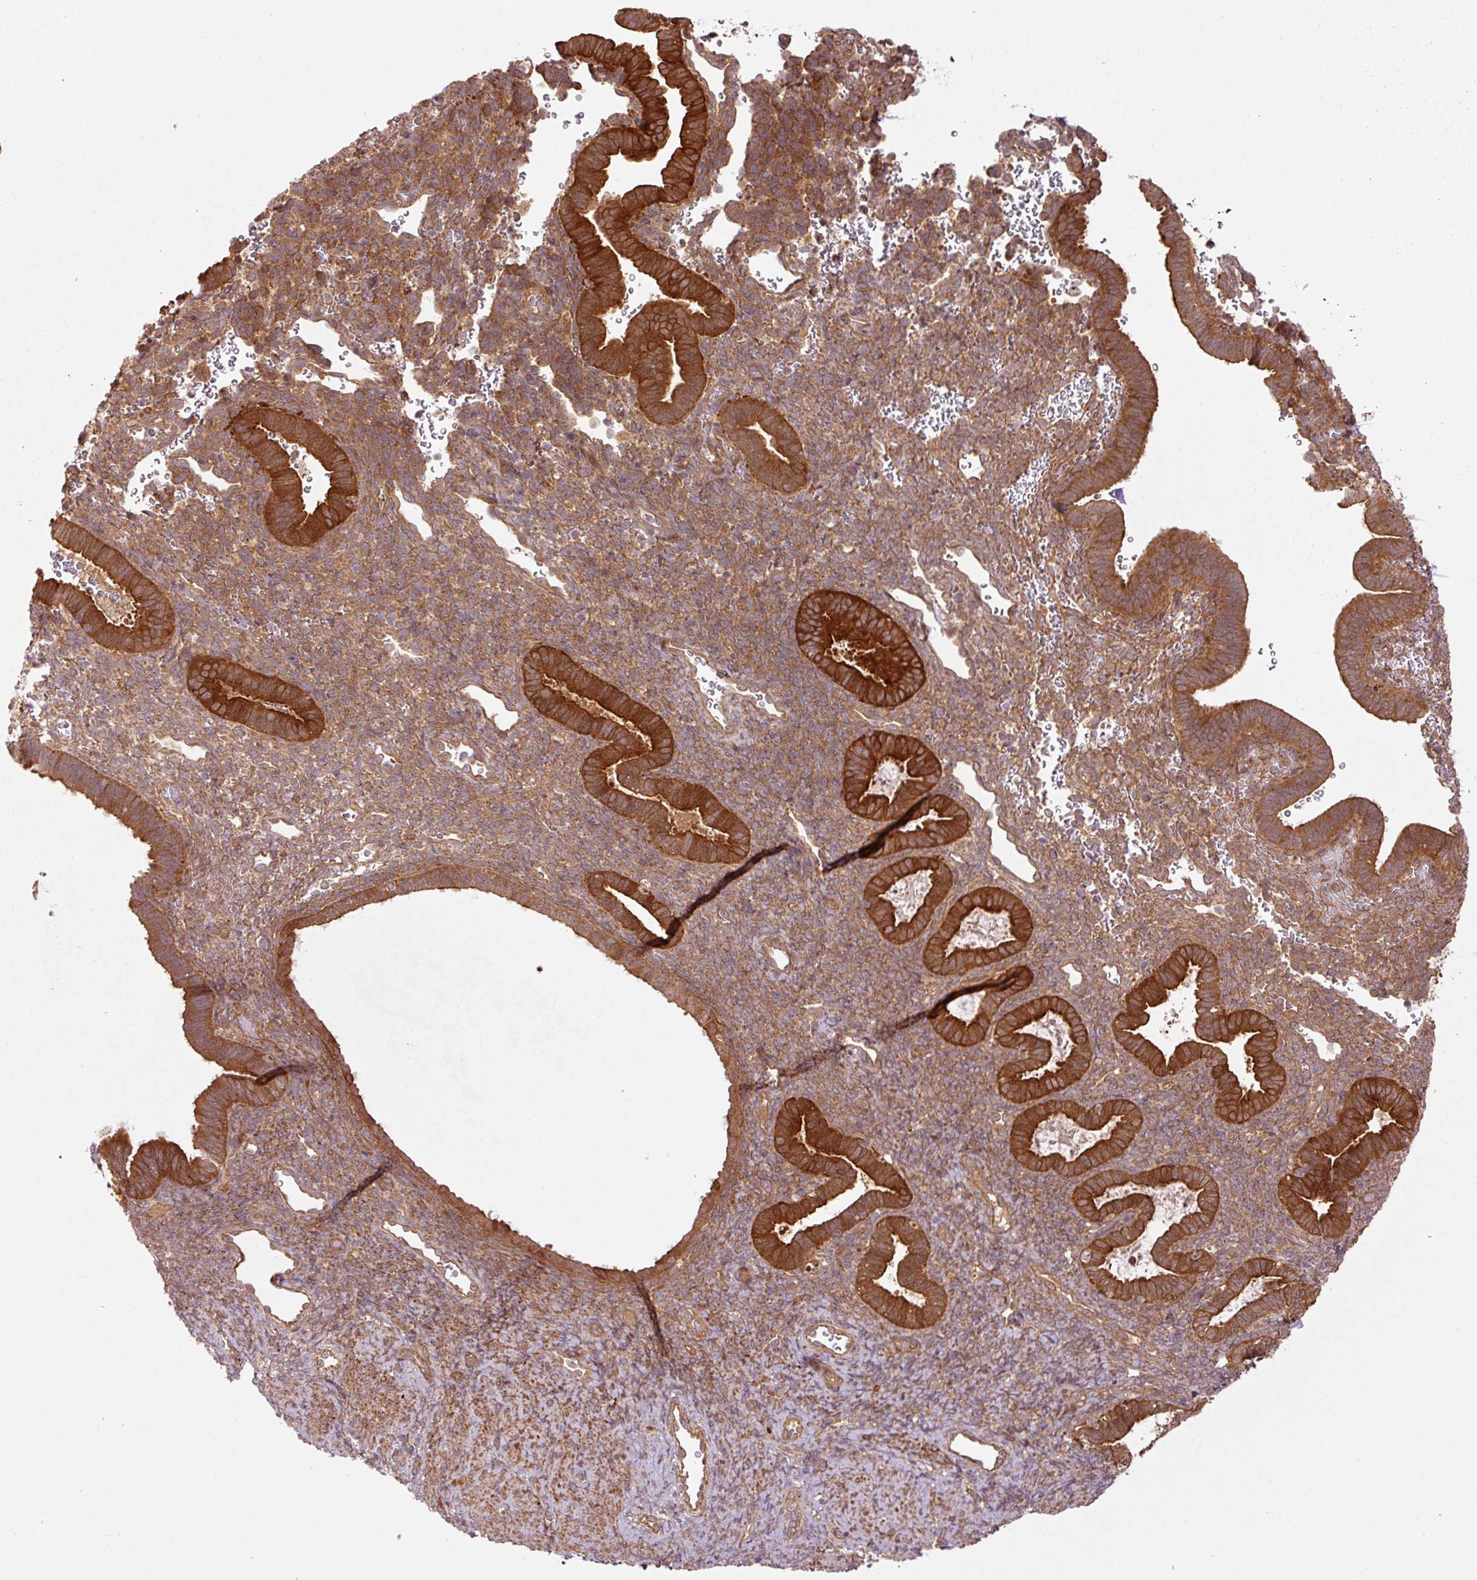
{"staining": {"intensity": "moderate", "quantity": ">75%", "location": "cytoplasmic/membranous"}, "tissue": "endometrium", "cell_type": "Cells in endometrial stroma", "image_type": "normal", "snomed": [{"axis": "morphology", "description": "Normal tissue, NOS"}, {"axis": "topography", "description": "Endometrium"}], "caption": "Unremarkable endometrium displays moderate cytoplasmic/membranous positivity in about >75% of cells in endometrial stroma The staining was performed using DAB to visualize the protein expression in brown, while the nuclei were stained in blue with hematoxylin (Magnification: 20x)..", "gene": "OXER1", "patient": {"sex": "female", "age": 34}}